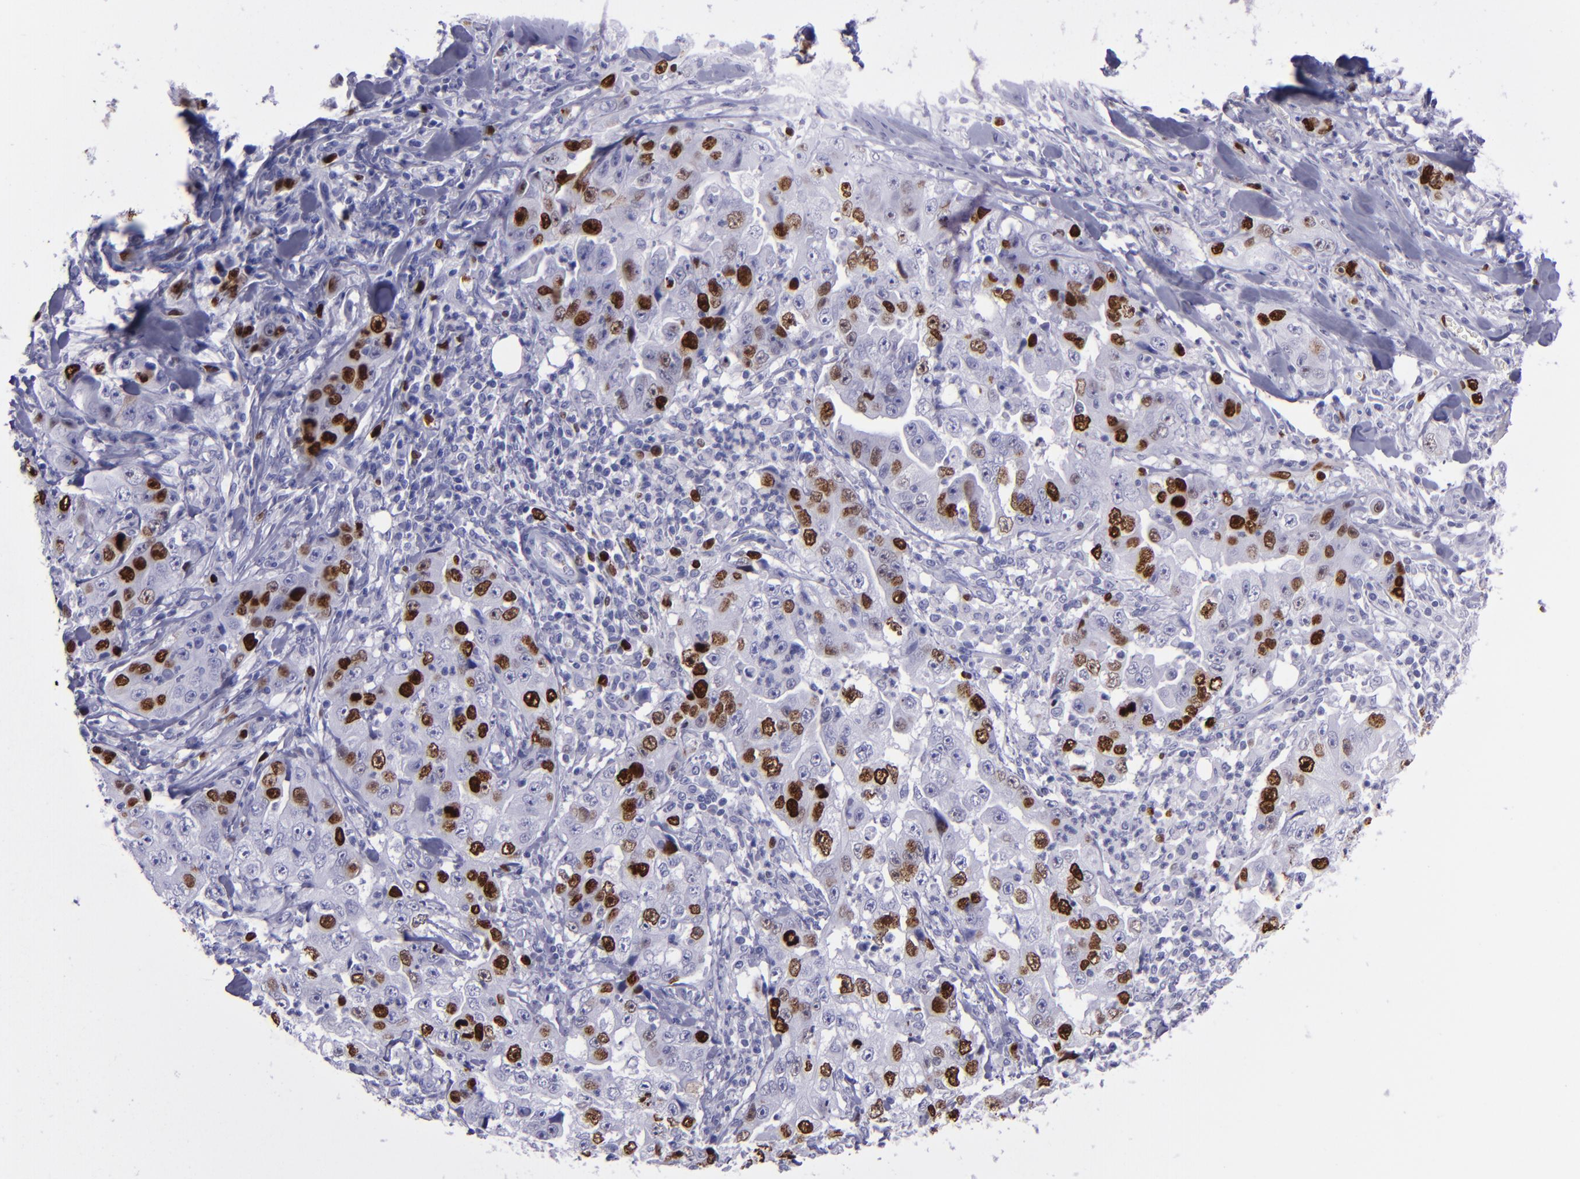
{"staining": {"intensity": "strong", "quantity": "<25%", "location": "nuclear"}, "tissue": "lung cancer", "cell_type": "Tumor cells", "image_type": "cancer", "snomed": [{"axis": "morphology", "description": "Squamous cell carcinoma, NOS"}, {"axis": "topography", "description": "Lung"}], "caption": "Lung squamous cell carcinoma stained for a protein reveals strong nuclear positivity in tumor cells.", "gene": "TOP2A", "patient": {"sex": "male", "age": 64}}